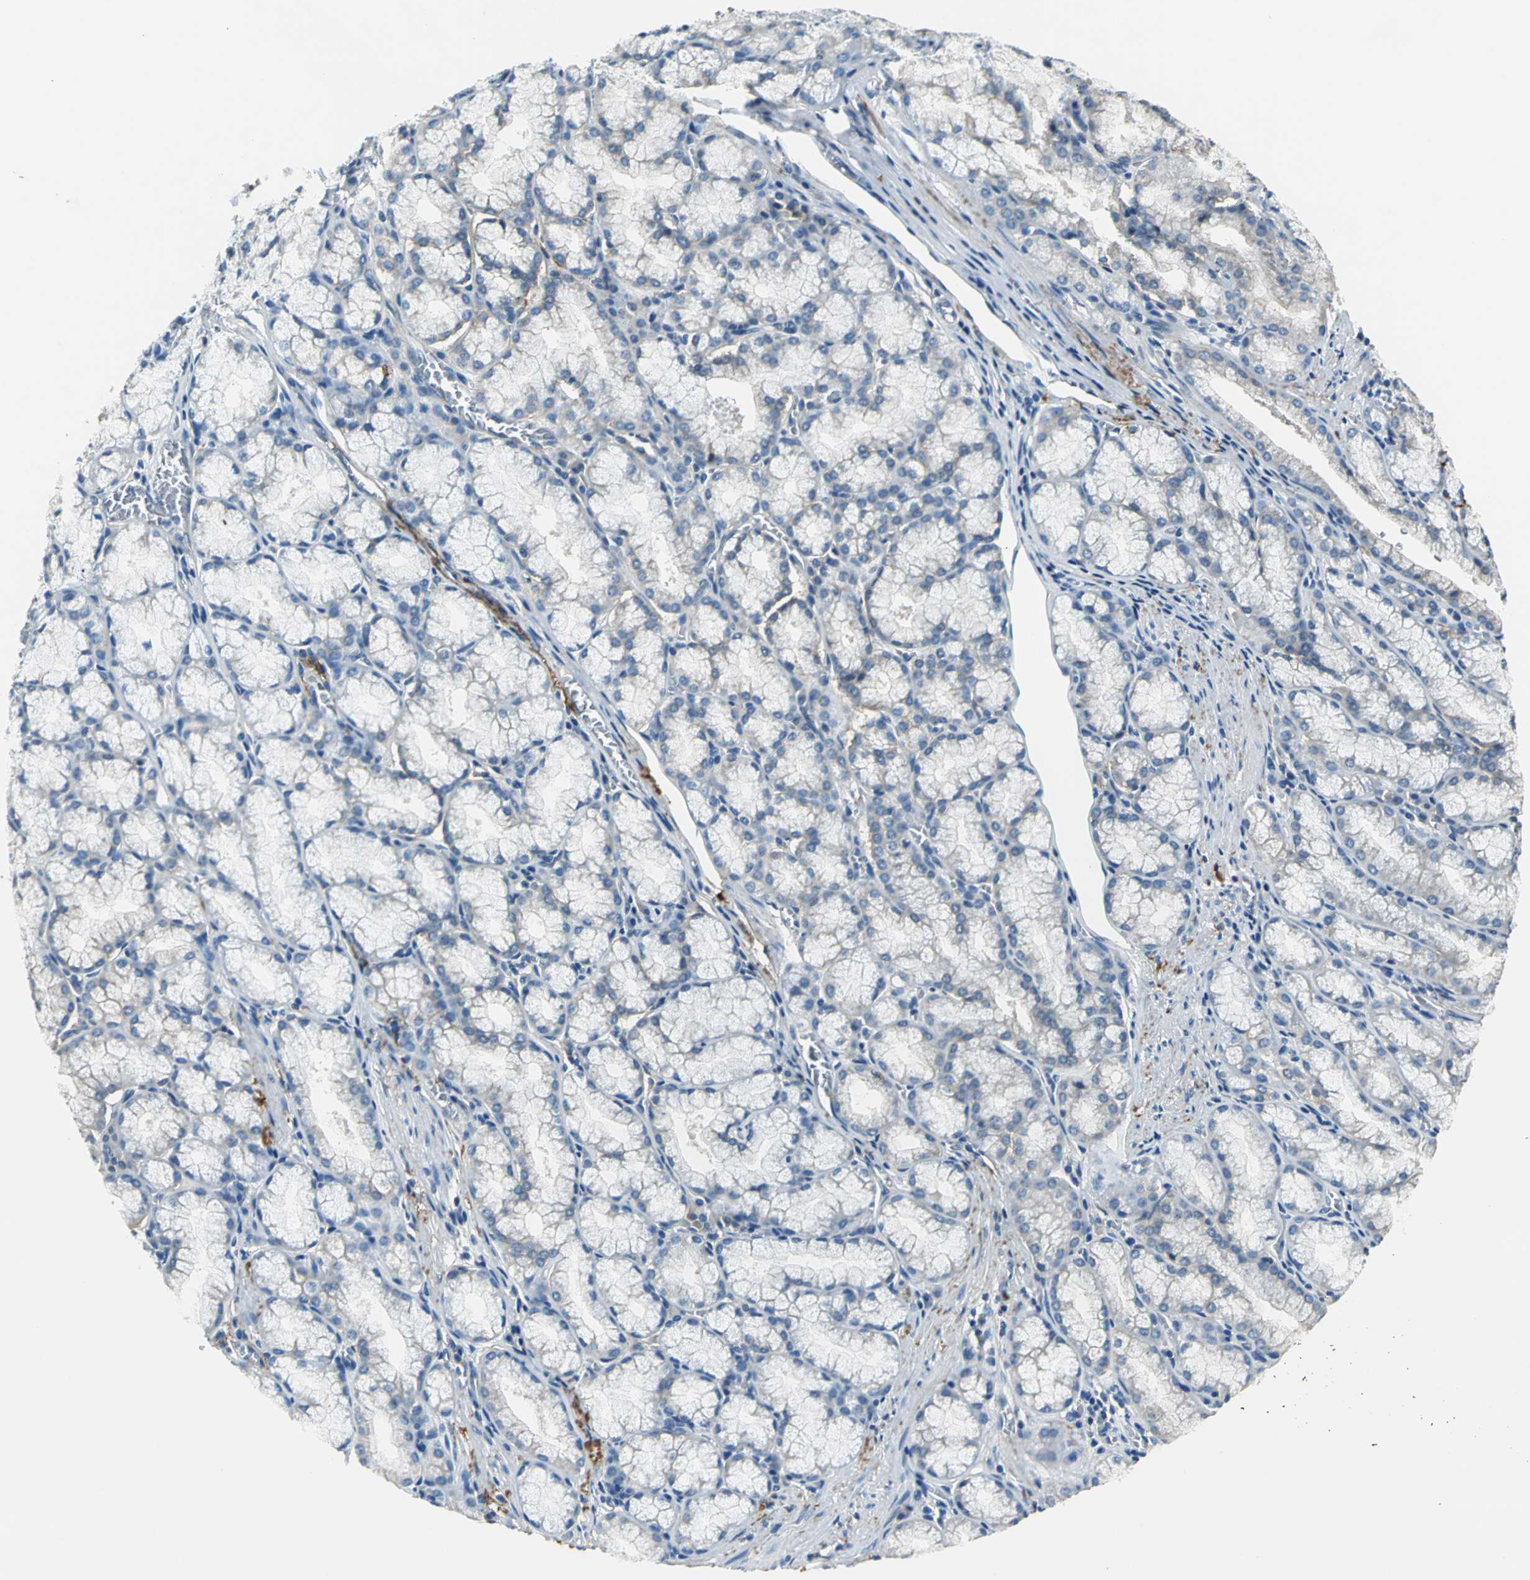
{"staining": {"intensity": "moderate", "quantity": "25%-75%", "location": "cytoplasmic/membranous"}, "tissue": "stomach", "cell_type": "Glandular cells", "image_type": "normal", "snomed": [{"axis": "morphology", "description": "Normal tissue, NOS"}, {"axis": "topography", "description": "Stomach, lower"}], "caption": "This histopathology image reveals IHC staining of normal human stomach, with medium moderate cytoplasmic/membranous expression in approximately 25%-75% of glandular cells.", "gene": "SLC16A7", "patient": {"sex": "male", "age": 56}}